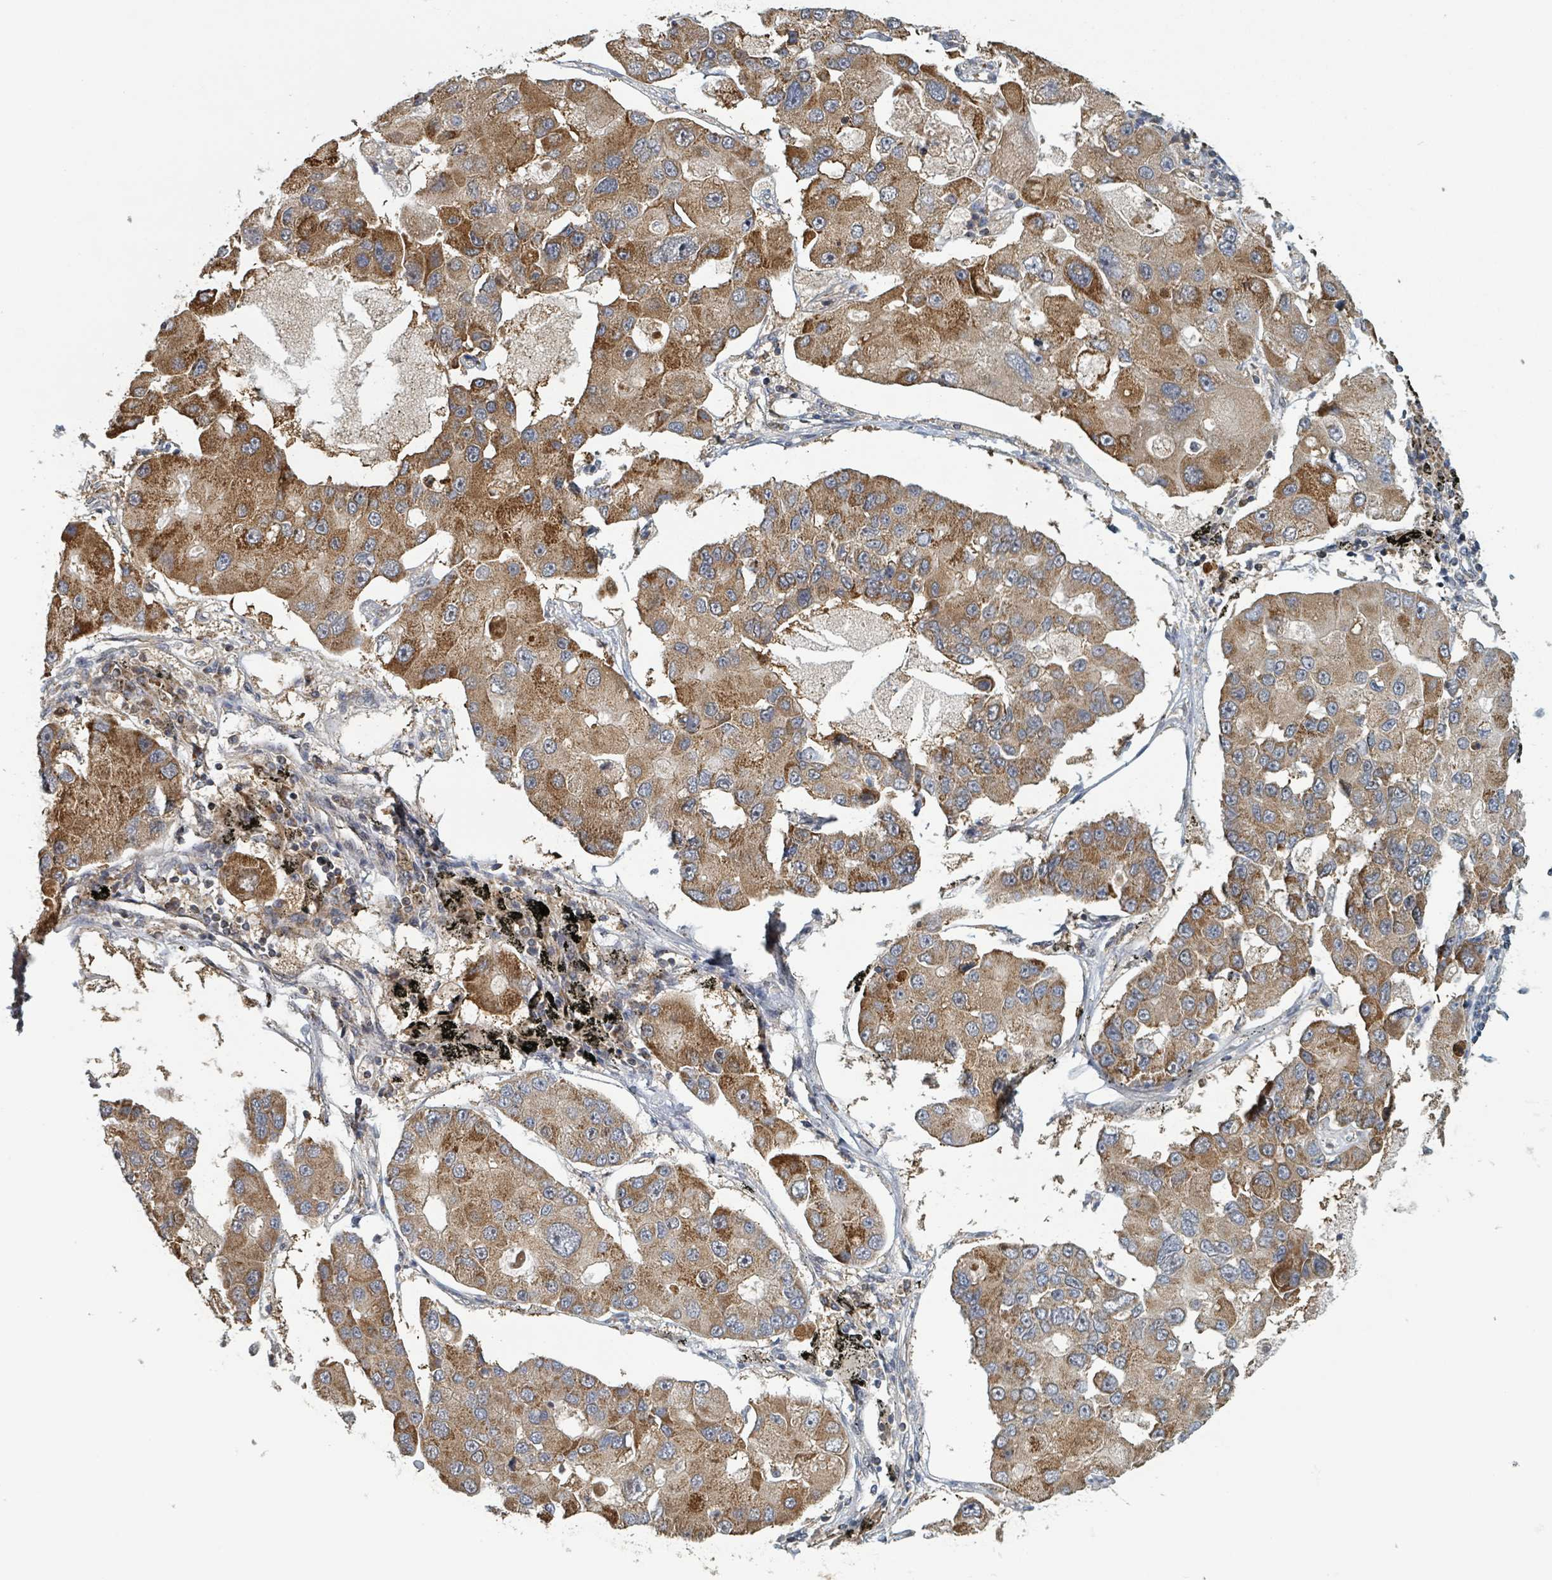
{"staining": {"intensity": "strong", "quantity": ">75%", "location": "cytoplasmic/membranous"}, "tissue": "lung cancer", "cell_type": "Tumor cells", "image_type": "cancer", "snomed": [{"axis": "morphology", "description": "Adenocarcinoma, NOS"}, {"axis": "topography", "description": "Lung"}], "caption": "Lung adenocarcinoma stained for a protein shows strong cytoplasmic/membranous positivity in tumor cells. Using DAB (3,3'-diaminobenzidine) (brown) and hematoxylin (blue) stains, captured at high magnification using brightfield microscopy.", "gene": "HIVEP1", "patient": {"sex": "female", "age": 54}}